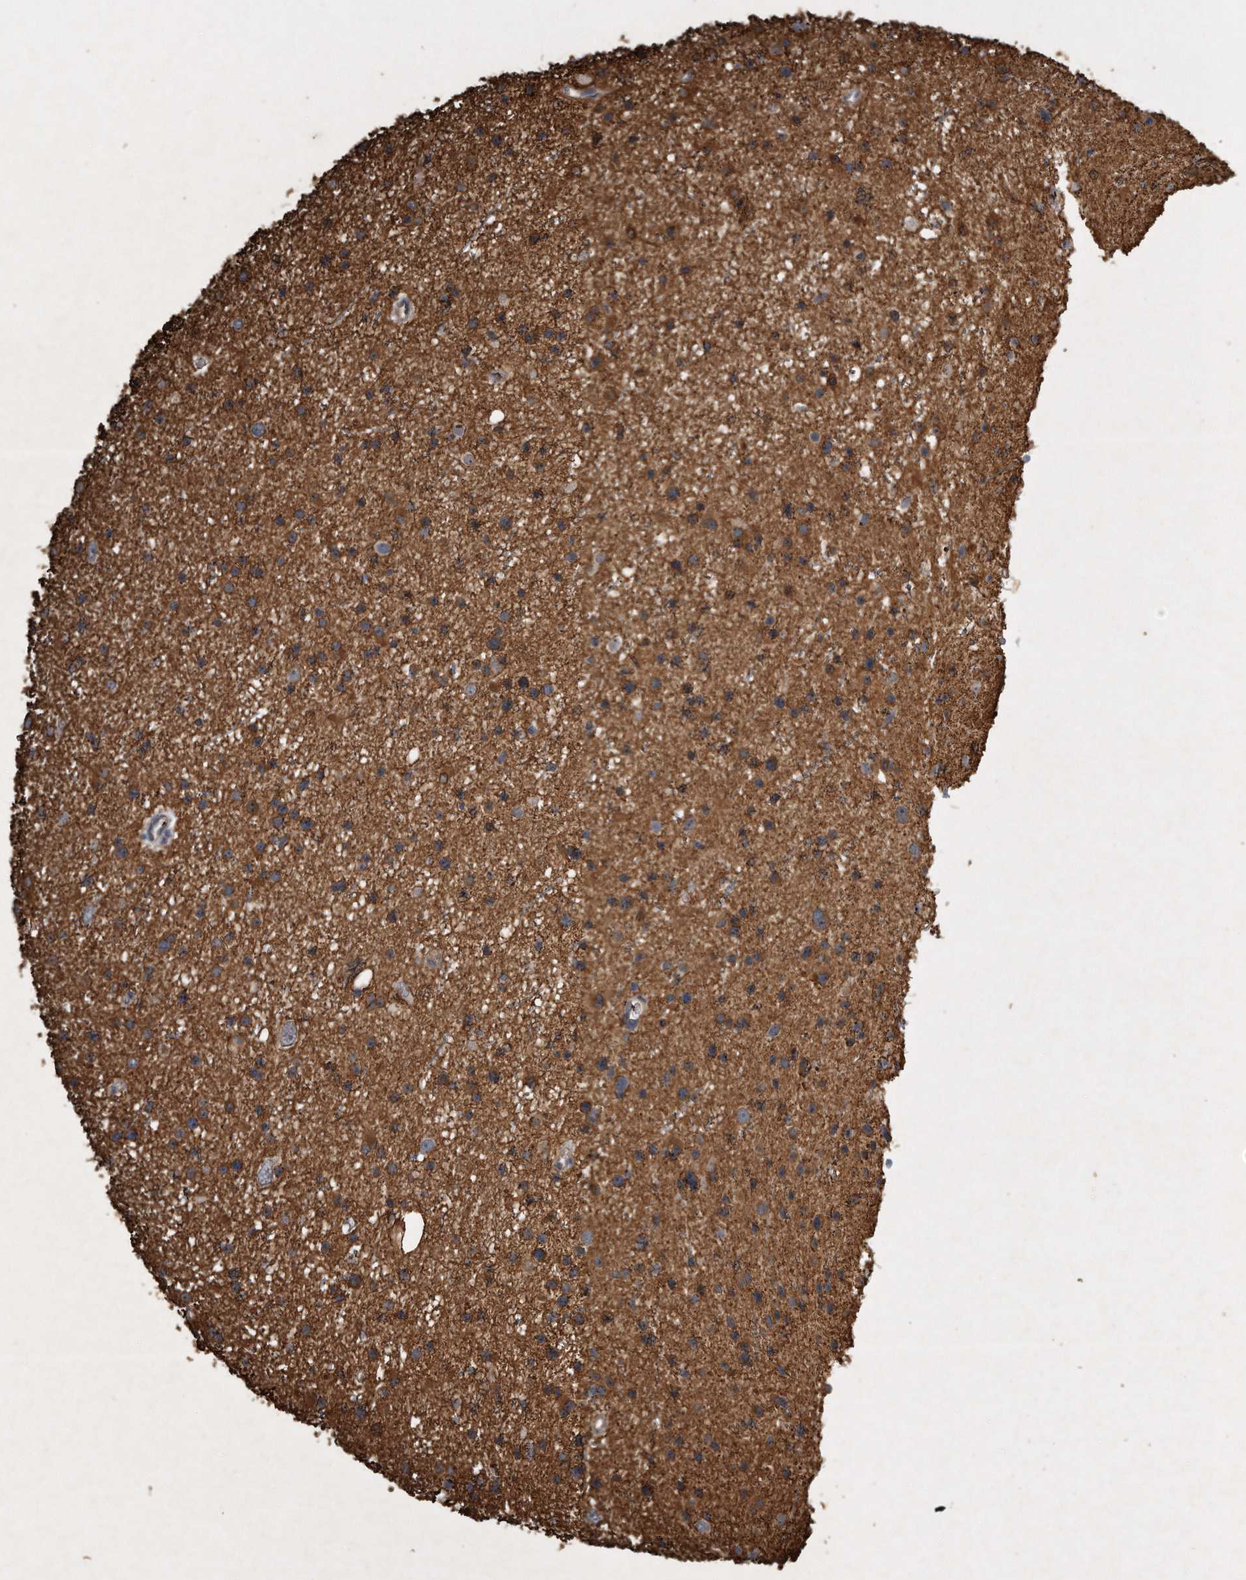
{"staining": {"intensity": "moderate", "quantity": ">75%", "location": "cytoplasmic/membranous"}, "tissue": "glioma", "cell_type": "Tumor cells", "image_type": "cancer", "snomed": [{"axis": "morphology", "description": "Glioma, malignant, Low grade"}, {"axis": "topography", "description": "Cerebral cortex"}], "caption": "This image demonstrates immunohistochemistry staining of human glioma, with medium moderate cytoplasmic/membranous staining in approximately >75% of tumor cells.", "gene": "GPC1", "patient": {"sex": "female", "age": 39}}